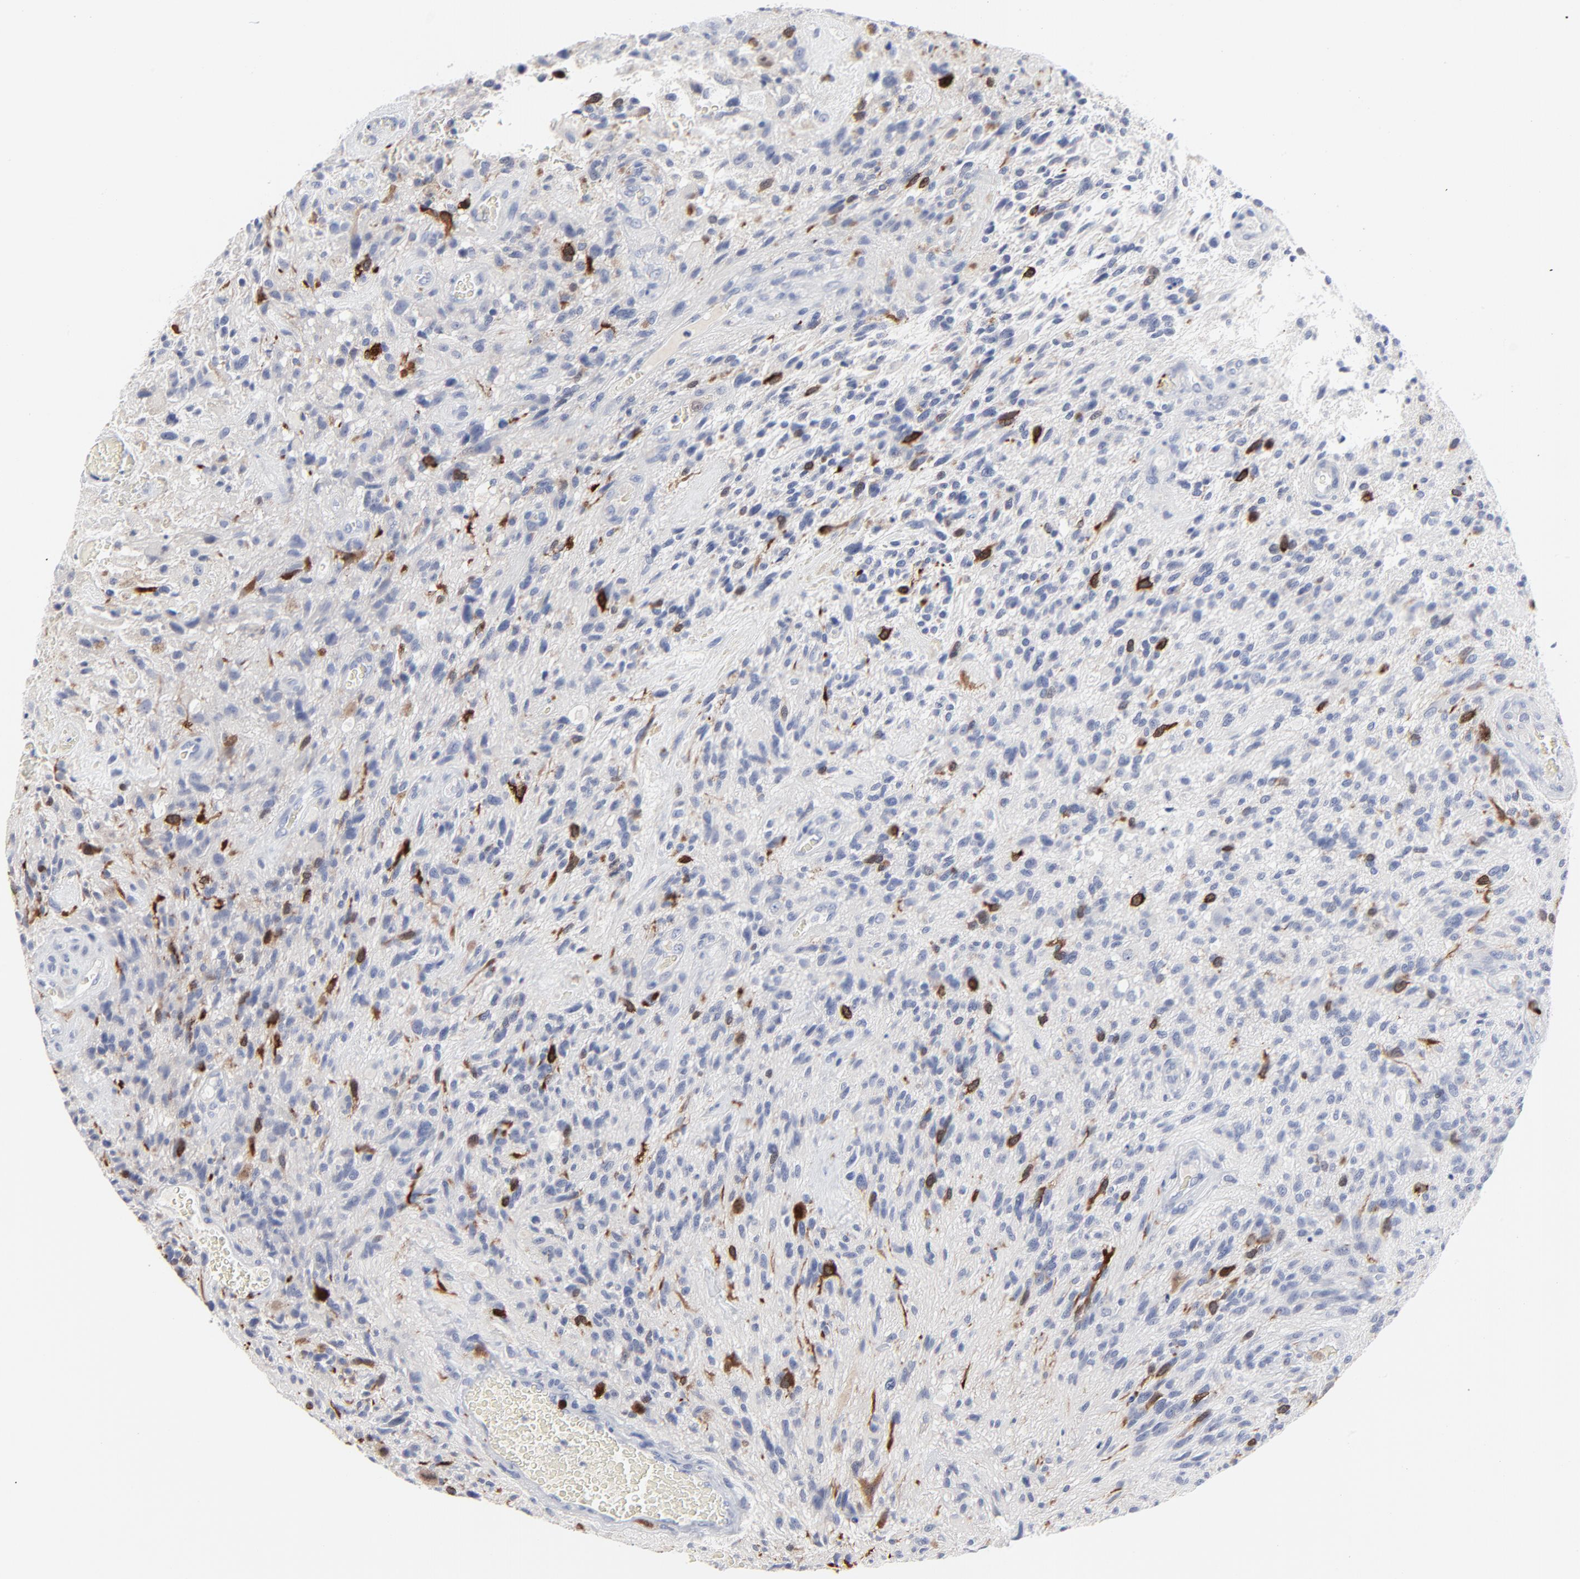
{"staining": {"intensity": "strong", "quantity": "<25%", "location": "cytoplasmic/membranous,nuclear"}, "tissue": "glioma", "cell_type": "Tumor cells", "image_type": "cancer", "snomed": [{"axis": "morphology", "description": "Normal tissue, NOS"}, {"axis": "morphology", "description": "Glioma, malignant, High grade"}, {"axis": "topography", "description": "Cerebral cortex"}], "caption": "This image demonstrates immunohistochemistry (IHC) staining of malignant glioma (high-grade), with medium strong cytoplasmic/membranous and nuclear expression in approximately <25% of tumor cells.", "gene": "CDK1", "patient": {"sex": "male", "age": 75}}